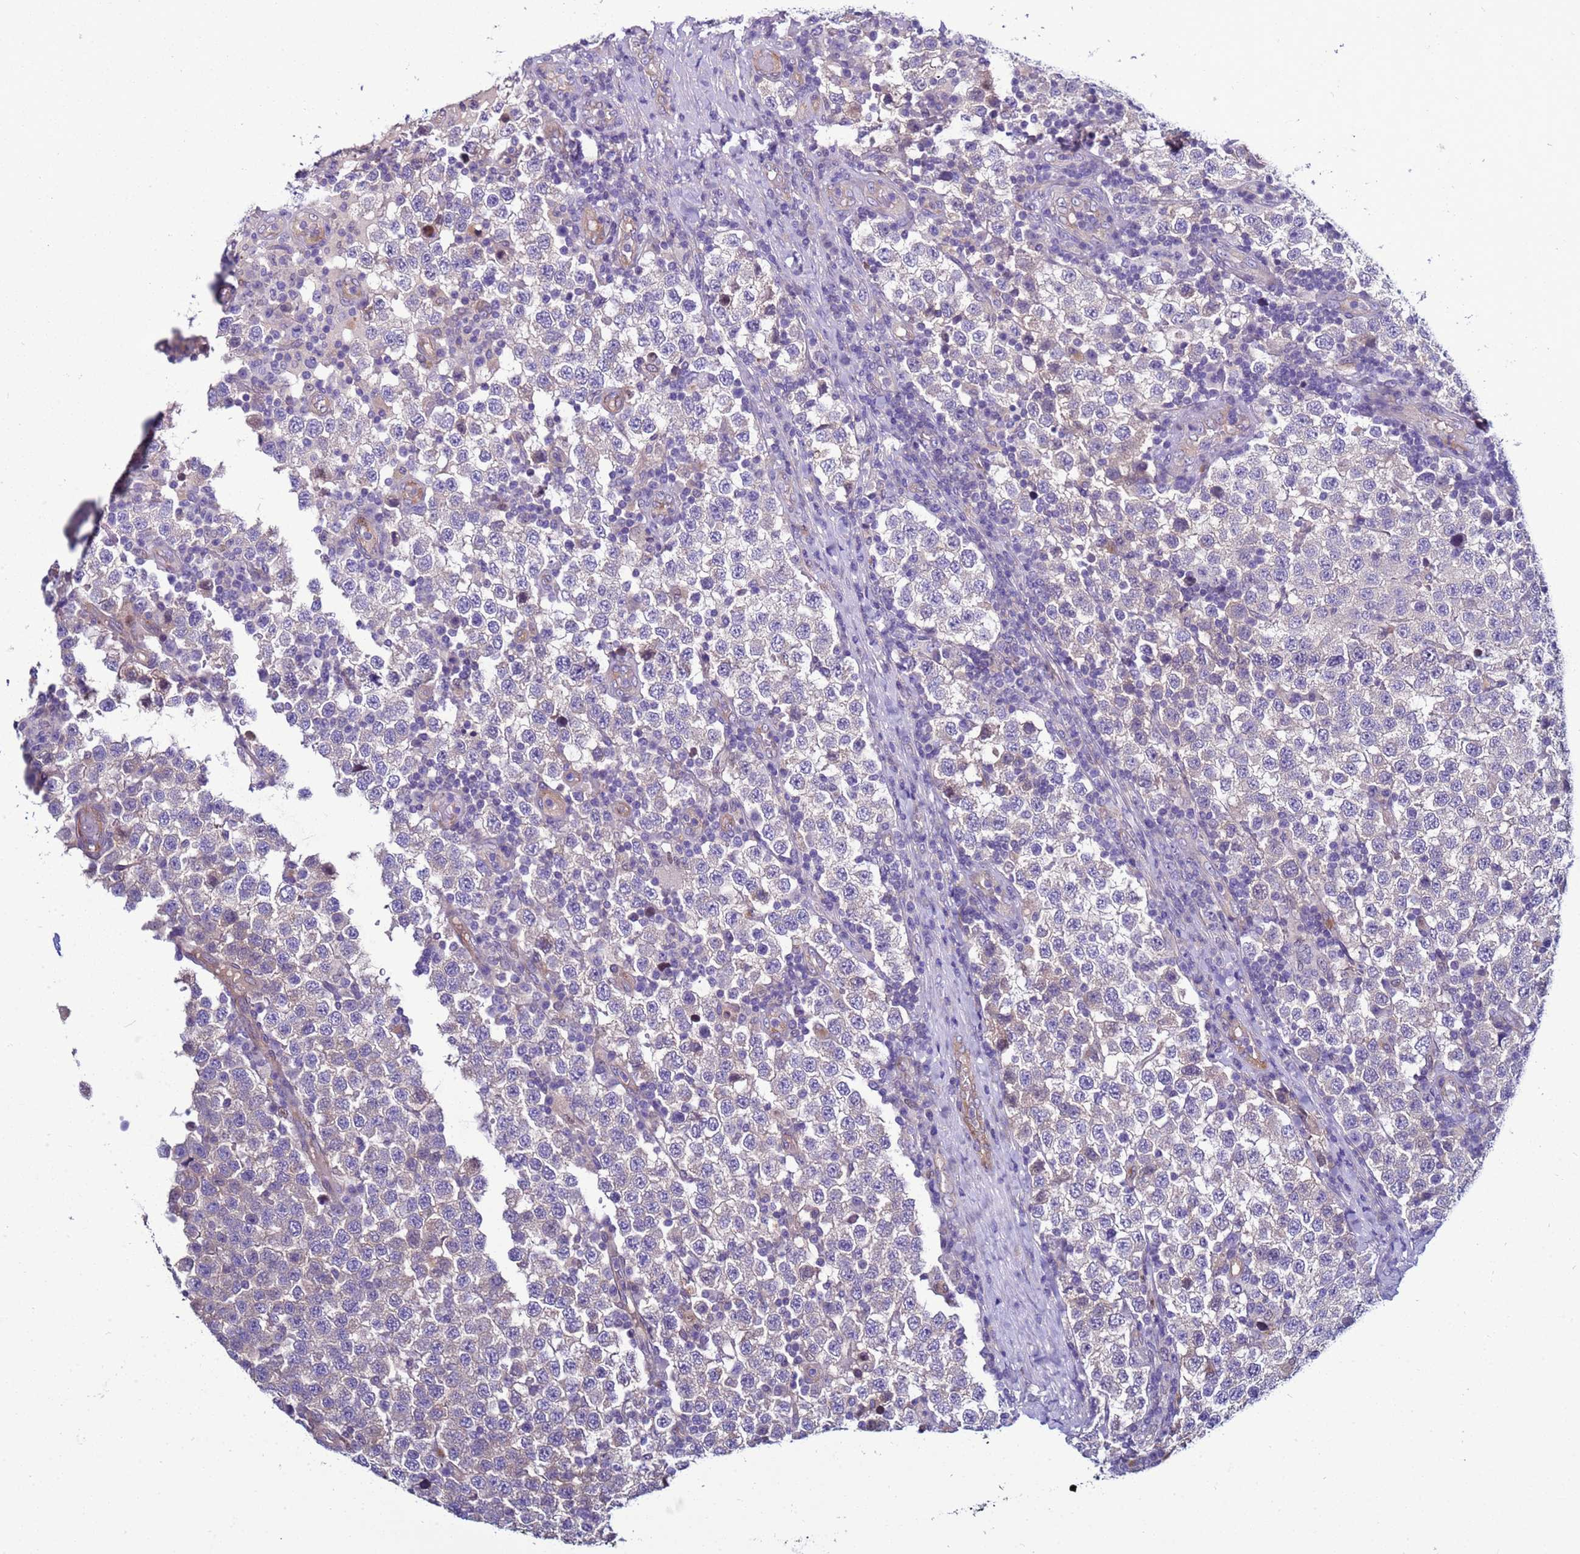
{"staining": {"intensity": "negative", "quantity": "none", "location": "none"}, "tissue": "testis cancer", "cell_type": "Tumor cells", "image_type": "cancer", "snomed": [{"axis": "morphology", "description": "Seminoma, NOS"}, {"axis": "topography", "description": "Testis"}], "caption": "Immunohistochemical staining of human testis cancer reveals no significant positivity in tumor cells.", "gene": "NAT2", "patient": {"sex": "male", "age": 34}}